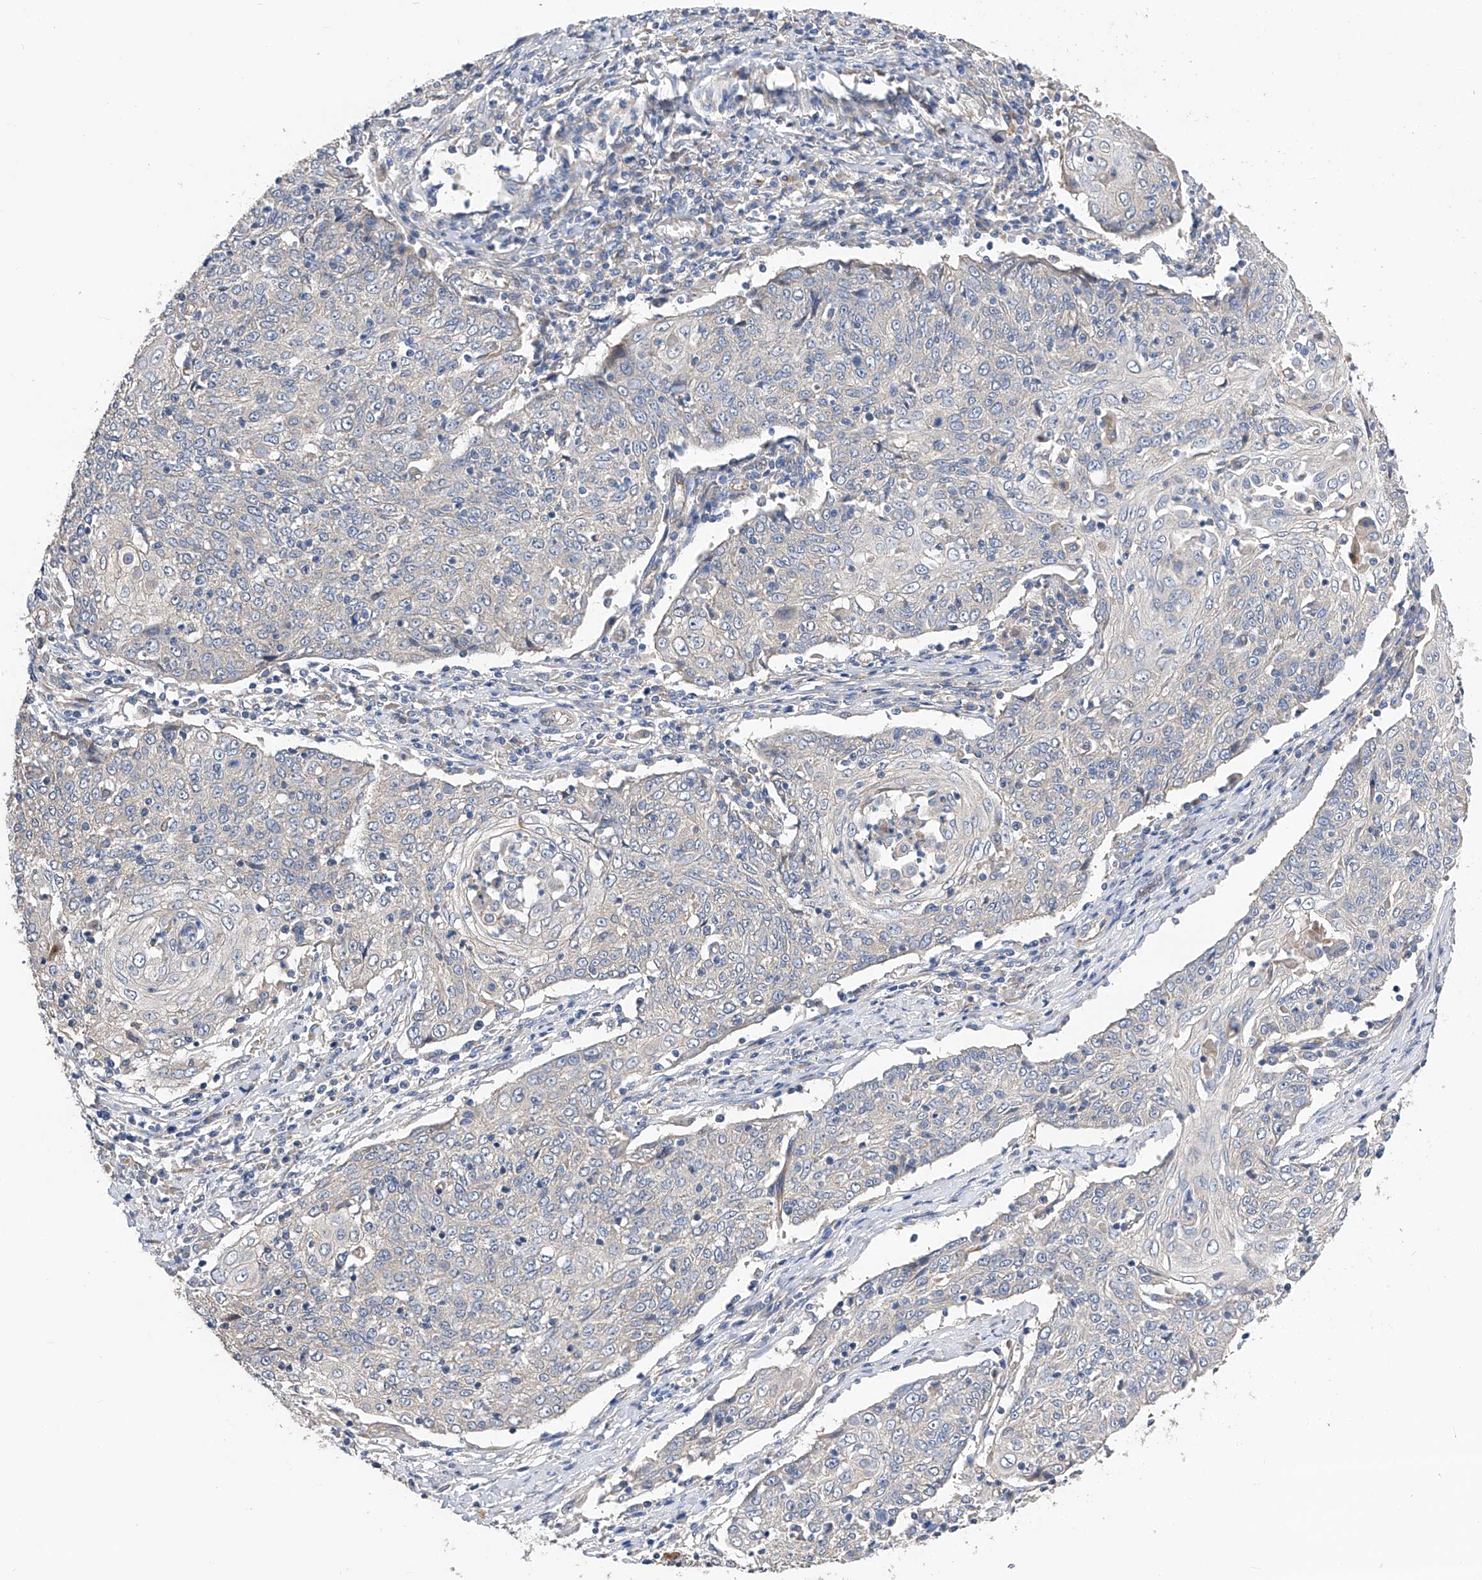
{"staining": {"intensity": "negative", "quantity": "none", "location": "none"}, "tissue": "cervical cancer", "cell_type": "Tumor cells", "image_type": "cancer", "snomed": [{"axis": "morphology", "description": "Squamous cell carcinoma, NOS"}, {"axis": "topography", "description": "Cervix"}], "caption": "DAB immunohistochemical staining of human cervical cancer (squamous cell carcinoma) displays no significant staining in tumor cells.", "gene": "PTK2", "patient": {"sex": "female", "age": 48}}